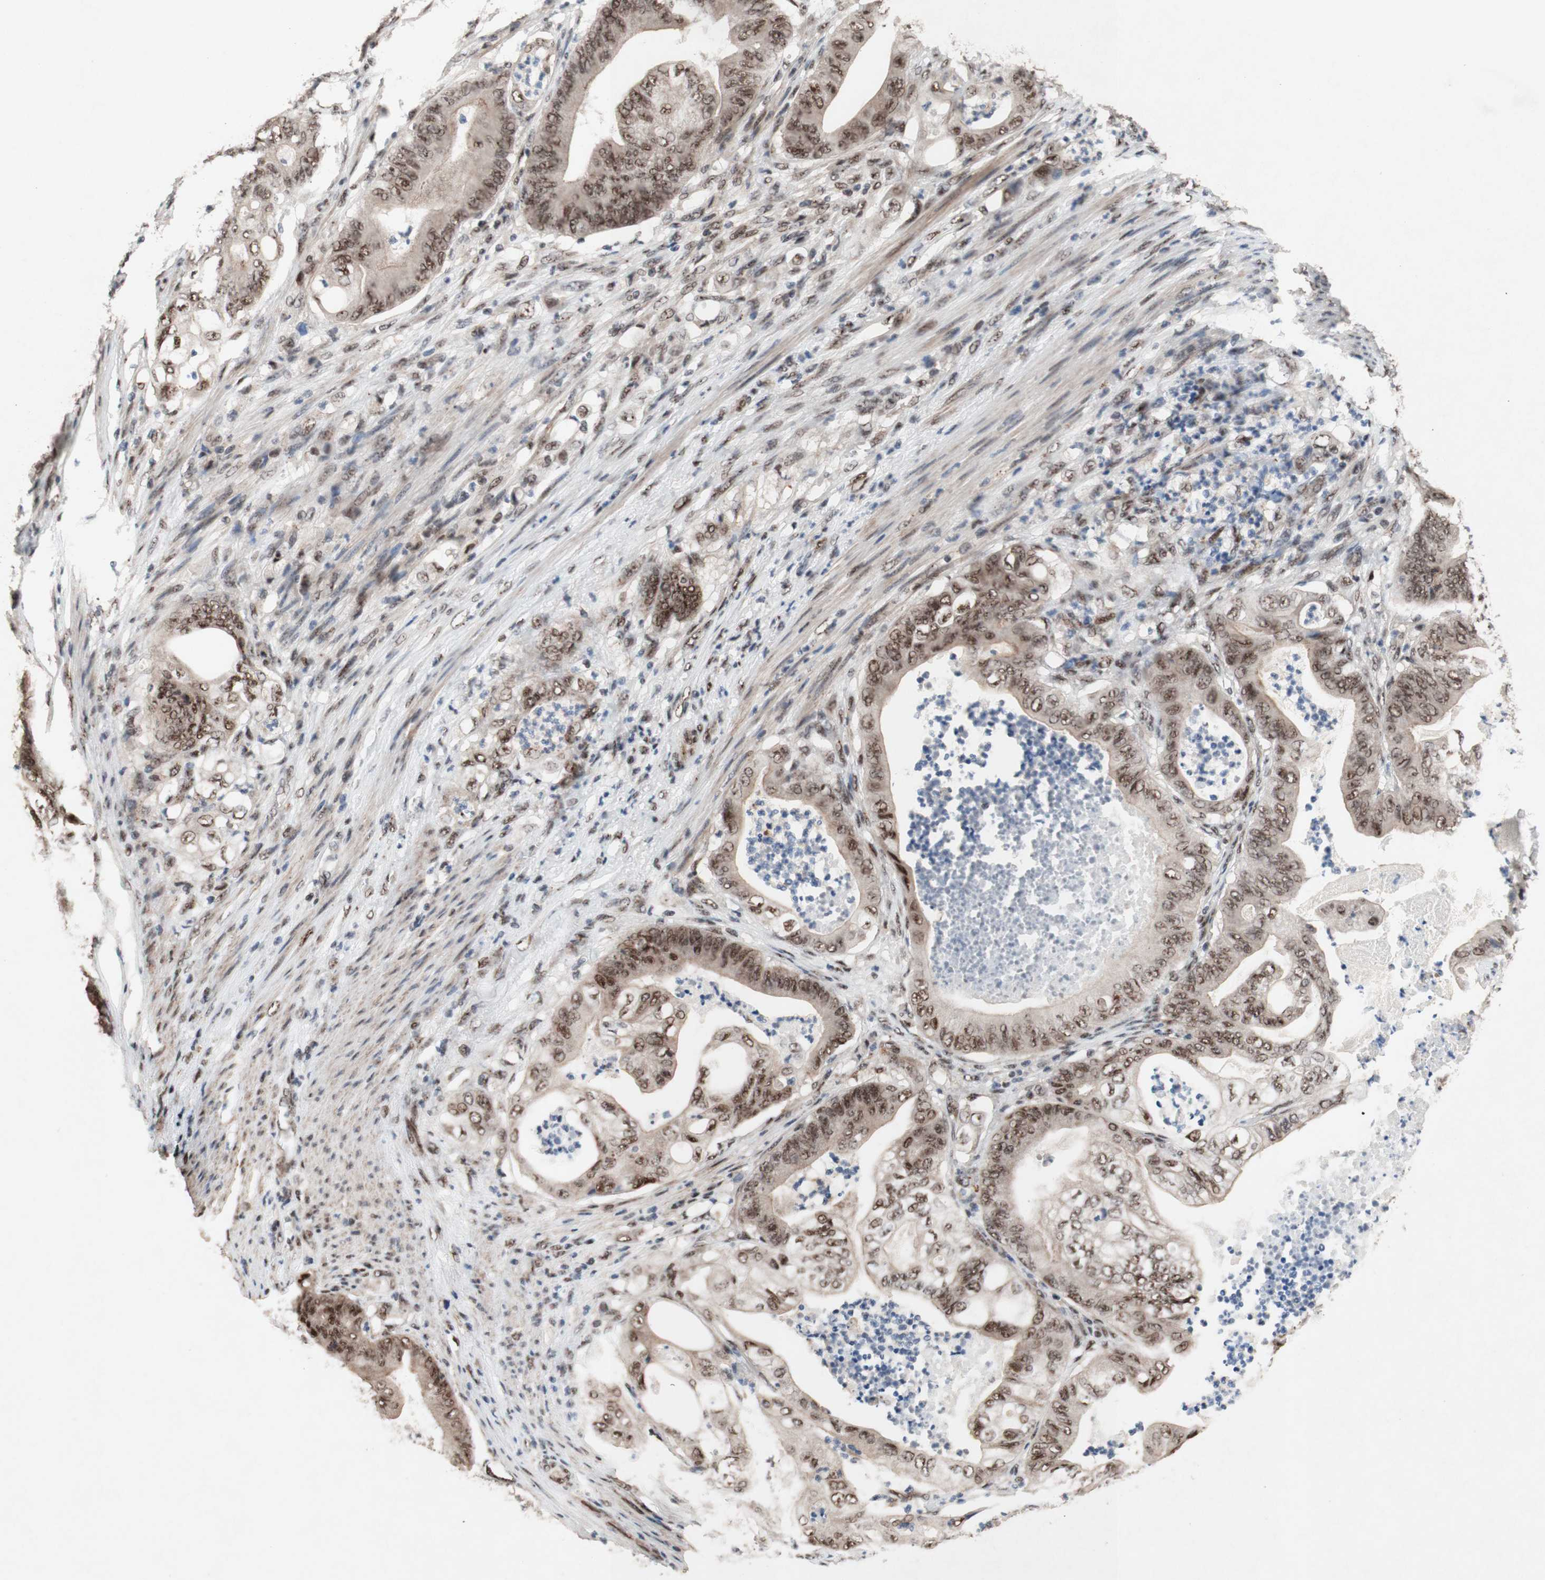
{"staining": {"intensity": "moderate", "quantity": ">75%", "location": "cytoplasmic/membranous,nuclear"}, "tissue": "stomach cancer", "cell_type": "Tumor cells", "image_type": "cancer", "snomed": [{"axis": "morphology", "description": "Adenocarcinoma, NOS"}, {"axis": "topography", "description": "Stomach"}], "caption": "Brown immunohistochemical staining in human adenocarcinoma (stomach) exhibits moderate cytoplasmic/membranous and nuclear positivity in approximately >75% of tumor cells. (Brightfield microscopy of DAB IHC at high magnification).", "gene": "TLE1", "patient": {"sex": "female", "age": 73}}